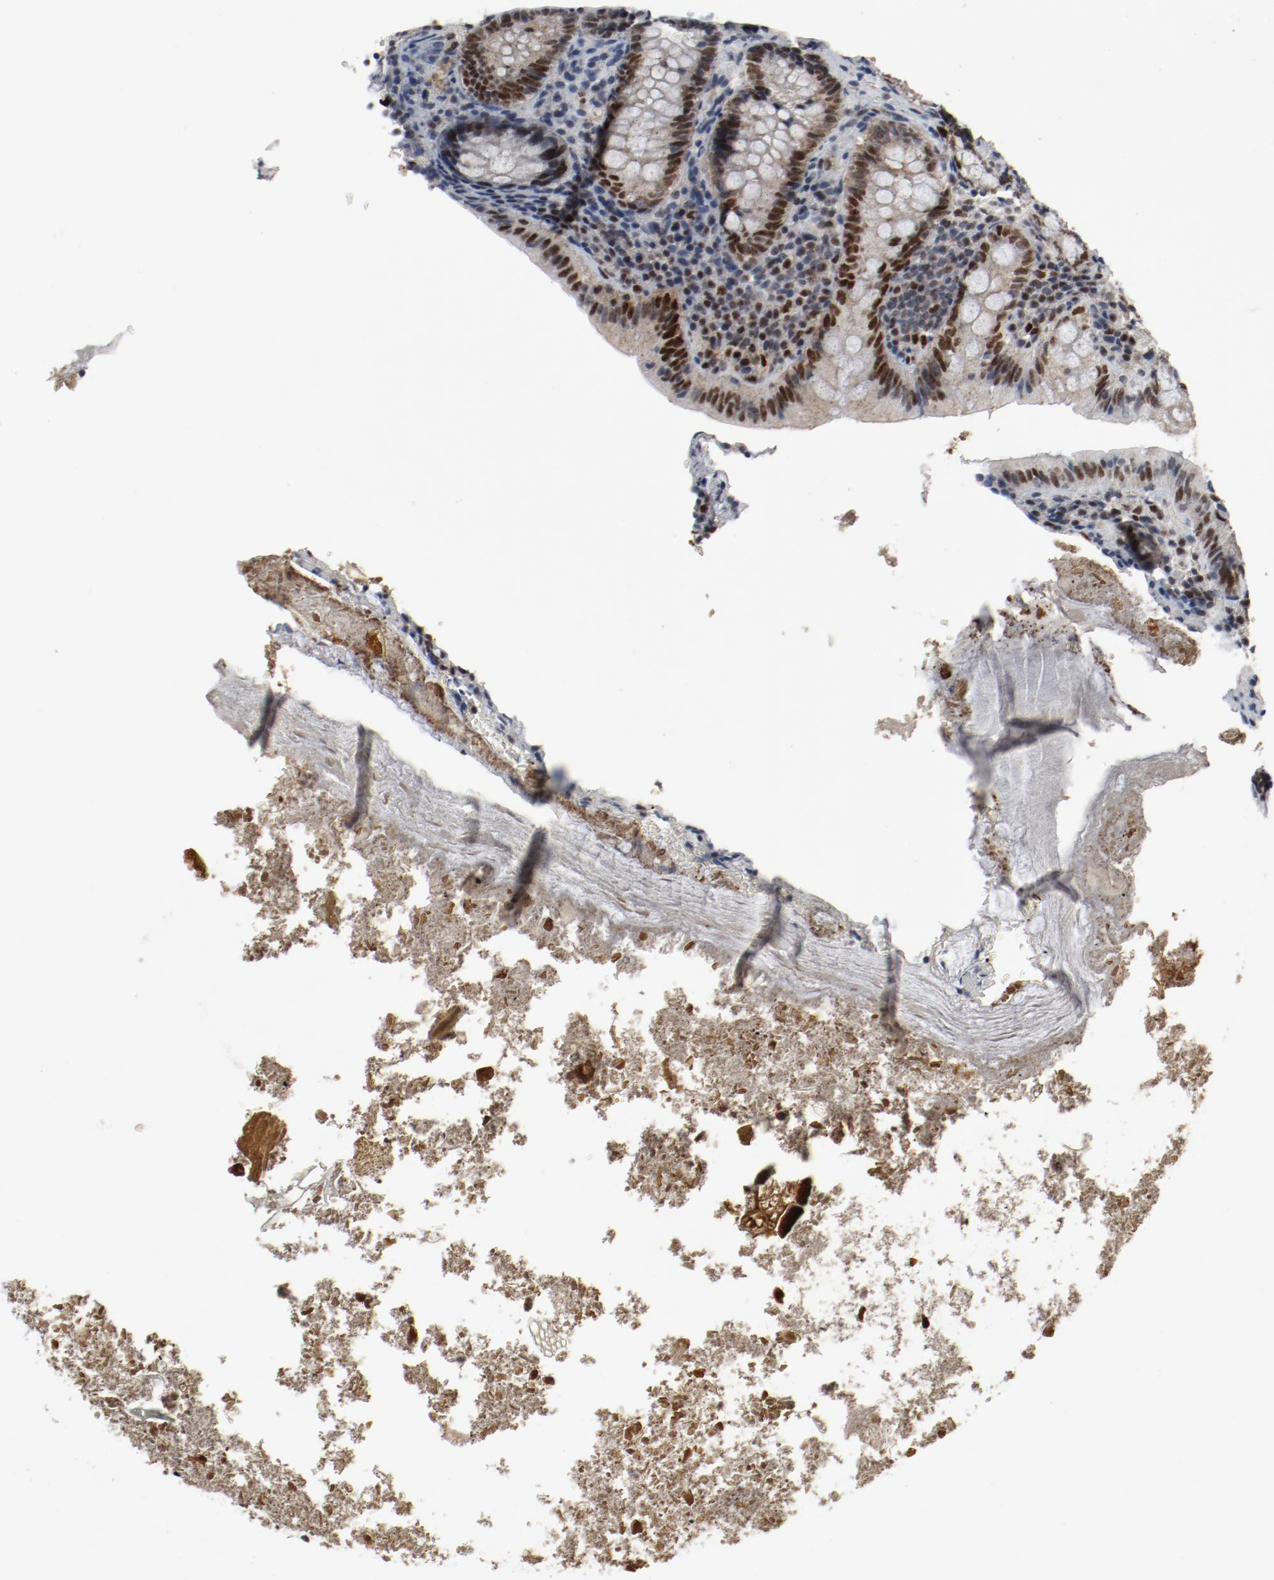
{"staining": {"intensity": "strong", "quantity": ">75%", "location": "nuclear"}, "tissue": "appendix", "cell_type": "Glandular cells", "image_type": "normal", "snomed": [{"axis": "morphology", "description": "Normal tissue, NOS"}, {"axis": "topography", "description": "Appendix"}], "caption": "An IHC photomicrograph of unremarkable tissue is shown. Protein staining in brown highlights strong nuclear positivity in appendix within glandular cells. The protein of interest is shown in brown color, while the nuclei are stained blue.", "gene": "JMJD6", "patient": {"sex": "female", "age": 10}}